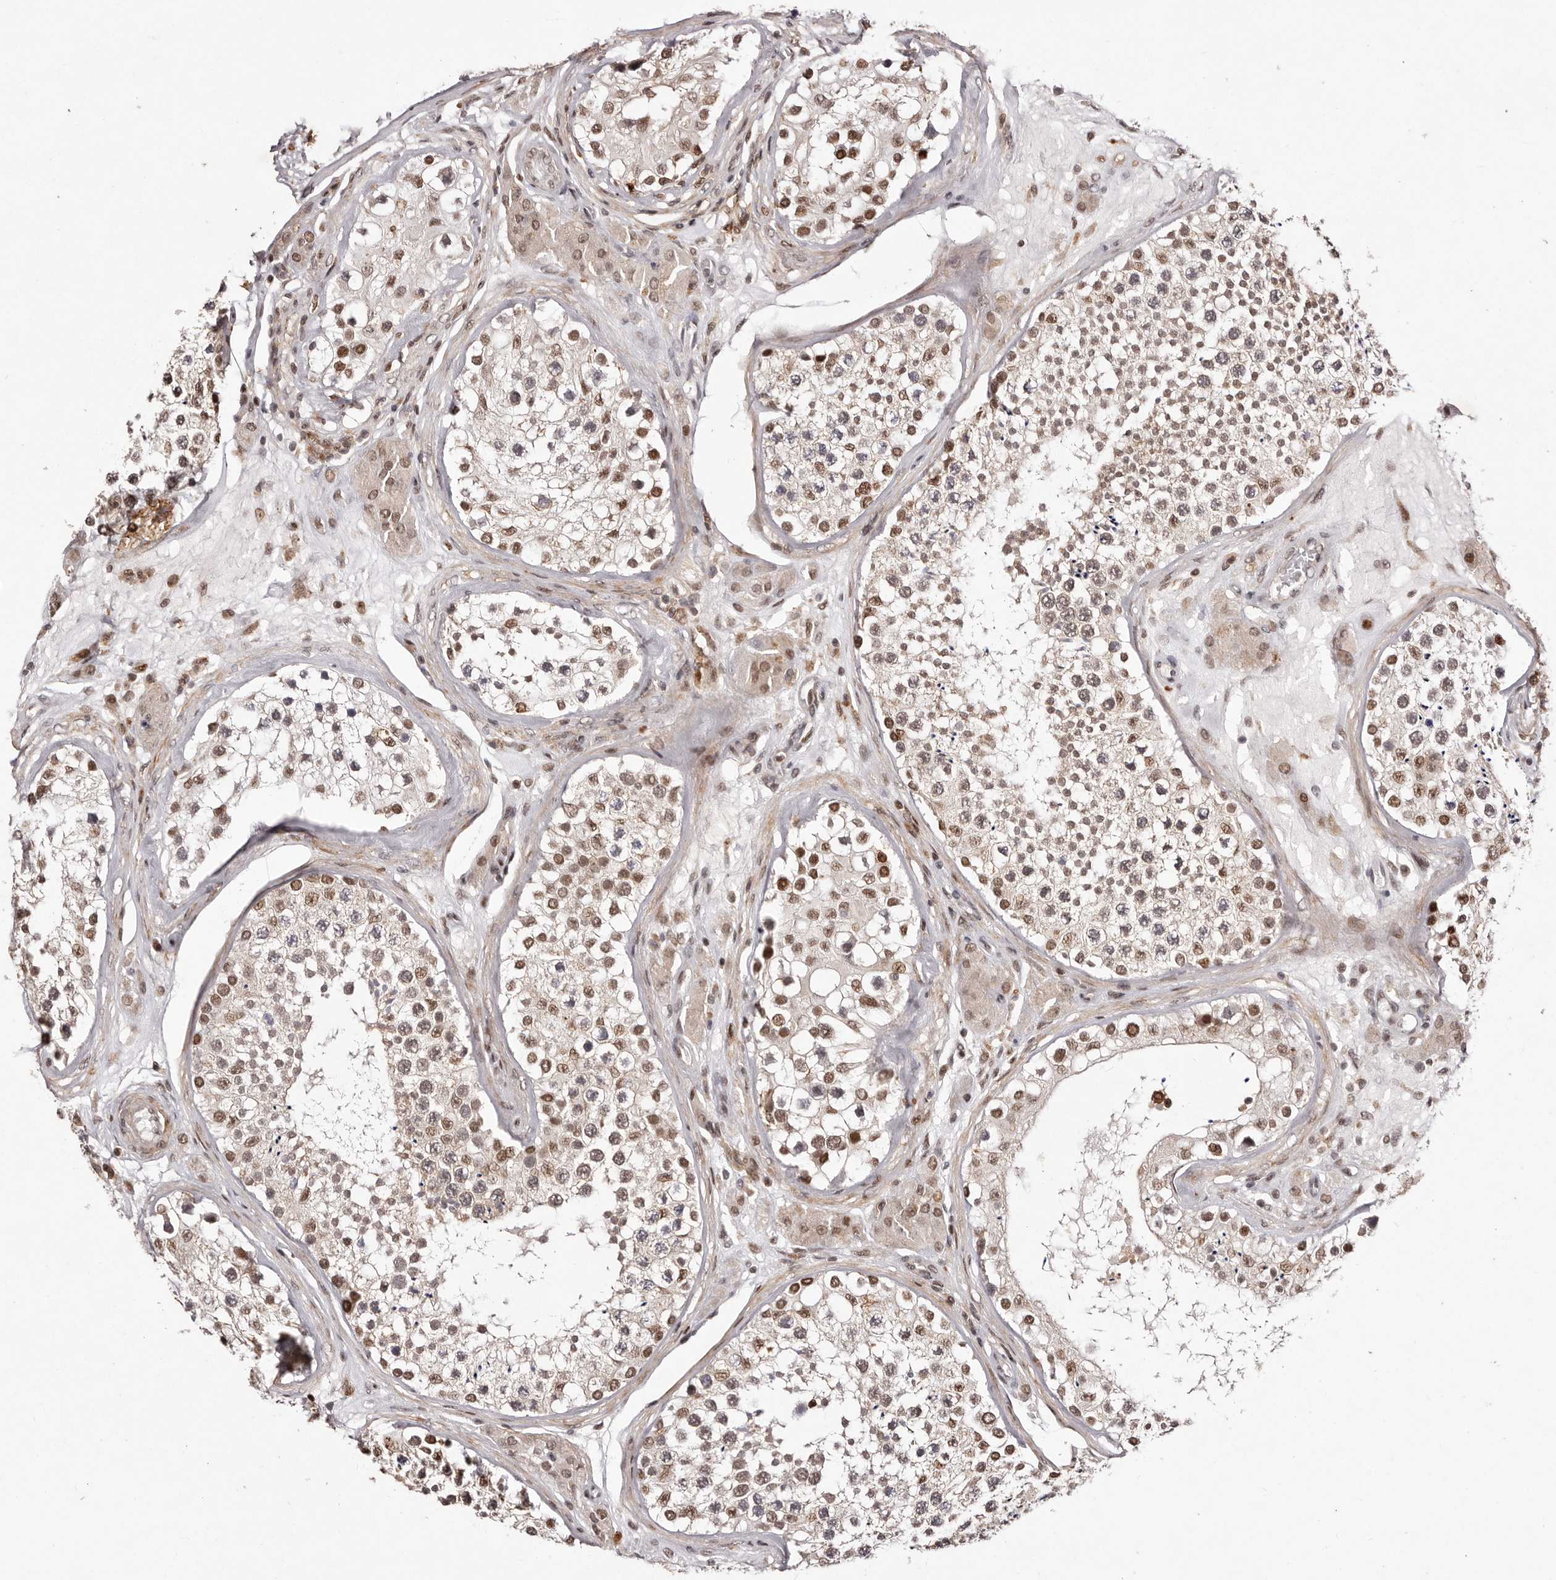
{"staining": {"intensity": "moderate", "quantity": "25%-75%", "location": "cytoplasmic/membranous,nuclear"}, "tissue": "testis", "cell_type": "Cells in seminiferous ducts", "image_type": "normal", "snomed": [{"axis": "morphology", "description": "Normal tissue, NOS"}, {"axis": "topography", "description": "Testis"}], "caption": "Testis stained with a brown dye reveals moderate cytoplasmic/membranous,nuclear positive expression in about 25%-75% of cells in seminiferous ducts.", "gene": "FBXO5", "patient": {"sex": "male", "age": 46}}